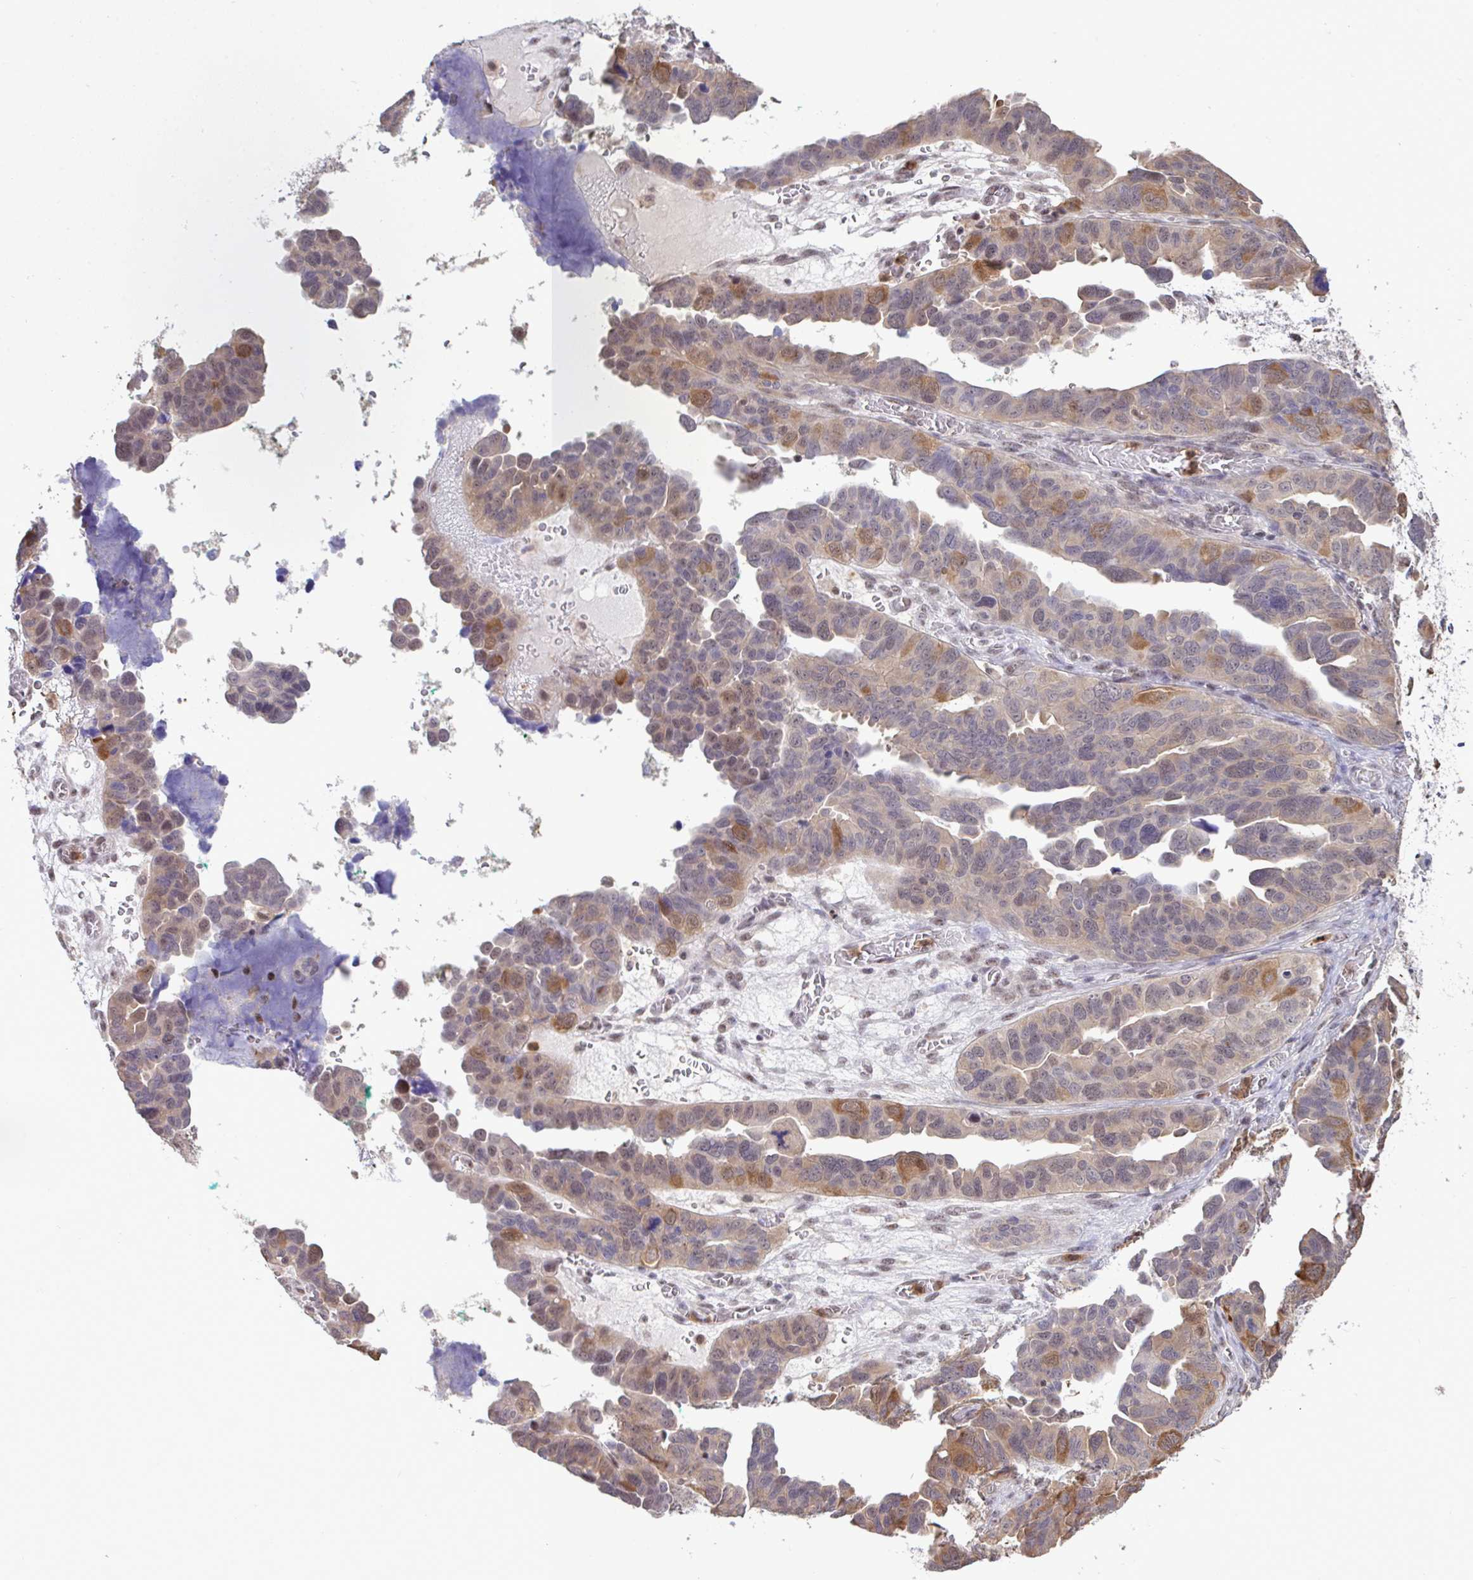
{"staining": {"intensity": "moderate", "quantity": "<25%", "location": "cytoplasmic/membranous,nuclear"}, "tissue": "ovarian cancer", "cell_type": "Tumor cells", "image_type": "cancer", "snomed": [{"axis": "morphology", "description": "Cystadenocarcinoma, serous, NOS"}, {"axis": "topography", "description": "Ovary"}], "caption": "Immunohistochemistry (IHC) (DAB) staining of human ovarian cancer (serous cystadenocarcinoma) reveals moderate cytoplasmic/membranous and nuclear protein staining in about <25% of tumor cells.", "gene": "OR6K3", "patient": {"sex": "female", "age": 64}}